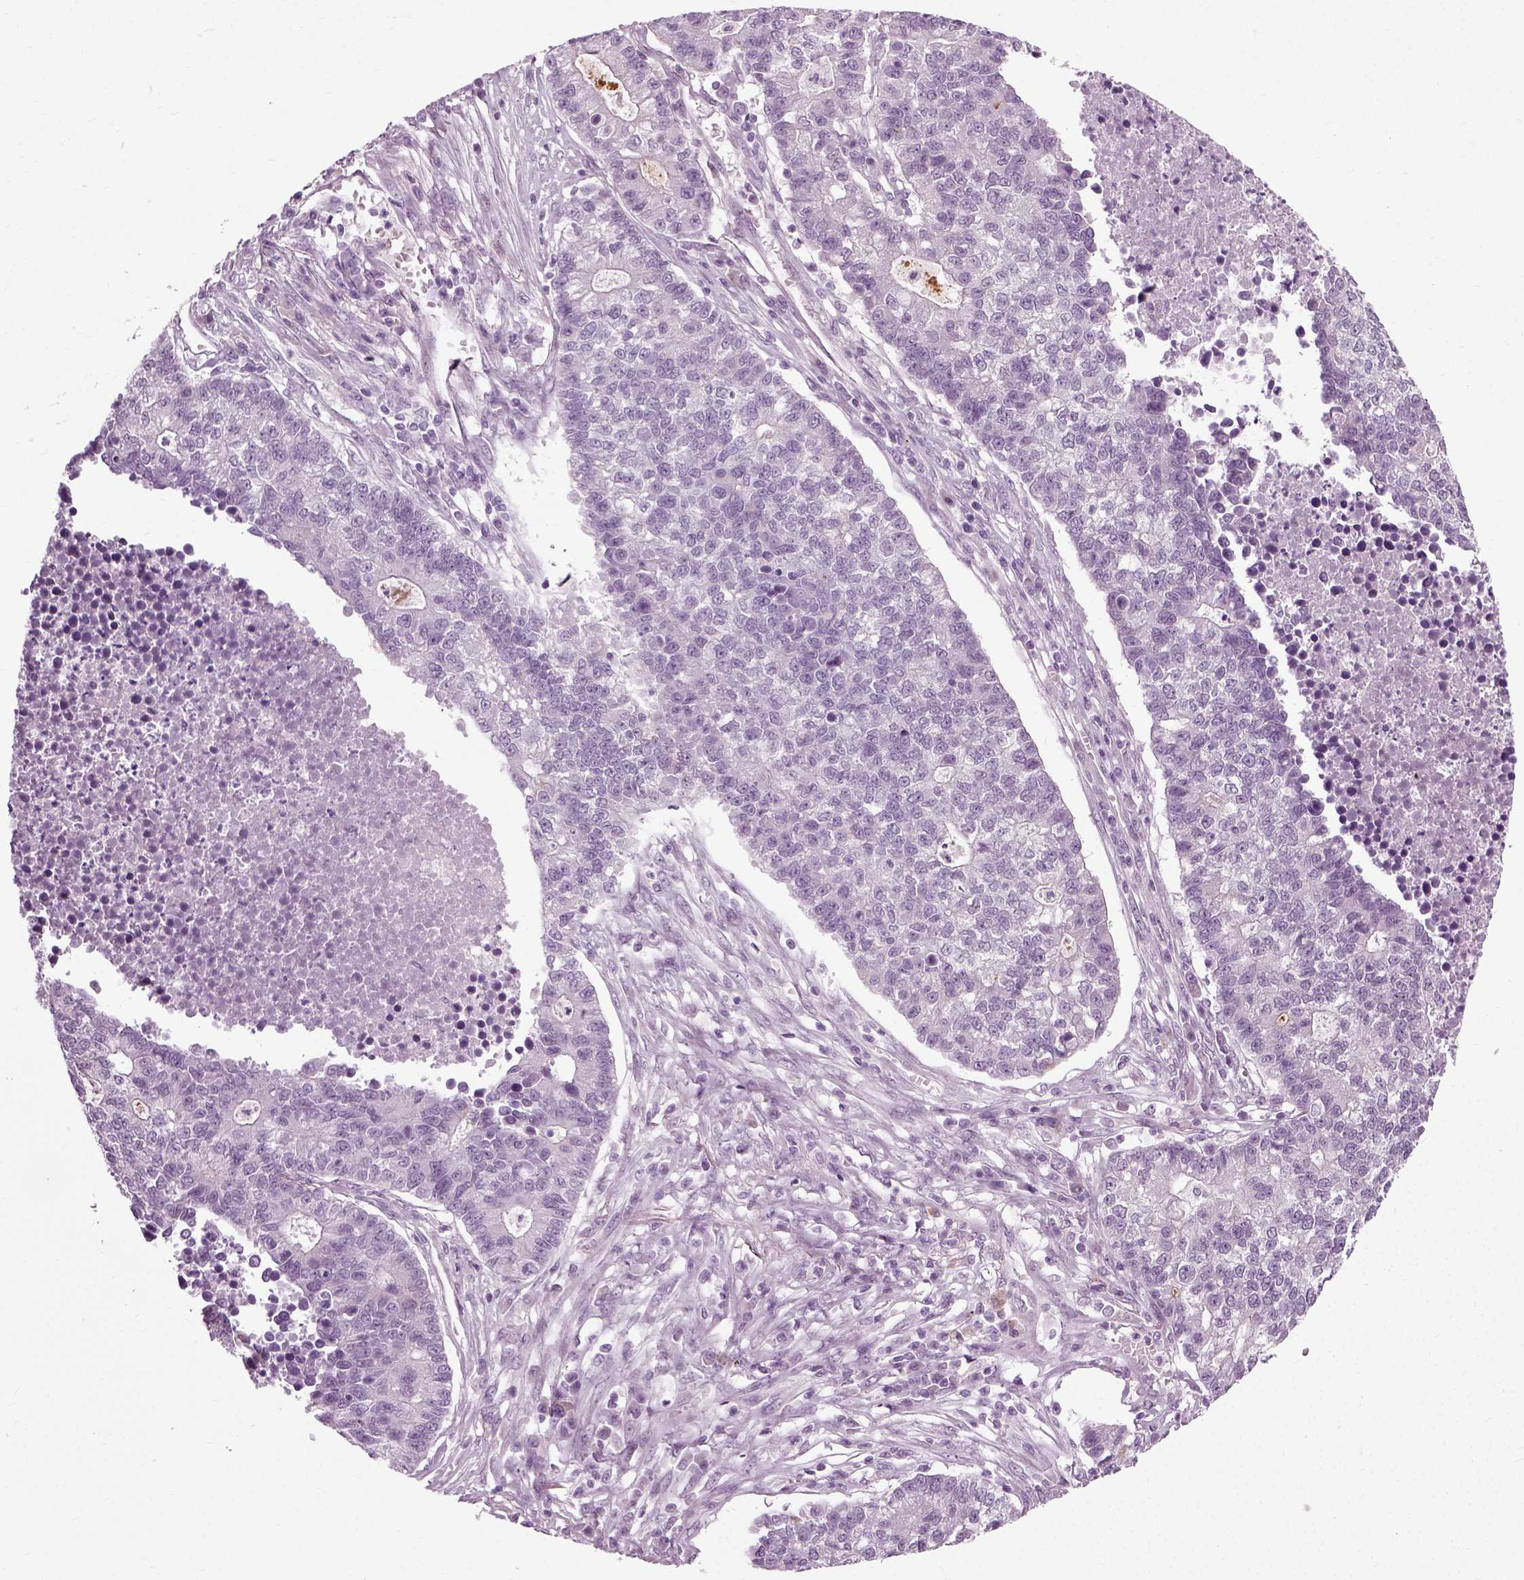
{"staining": {"intensity": "negative", "quantity": "none", "location": "none"}, "tissue": "lung cancer", "cell_type": "Tumor cells", "image_type": "cancer", "snomed": [{"axis": "morphology", "description": "Adenocarcinoma, NOS"}, {"axis": "topography", "description": "Lung"}], "caption": "The photomicrograph demonstrates no staining of tumor cells in lung cancer (adenocarcinoma).", "gene": "SCG5", "patient": {"sex": "male", "age": 57}}